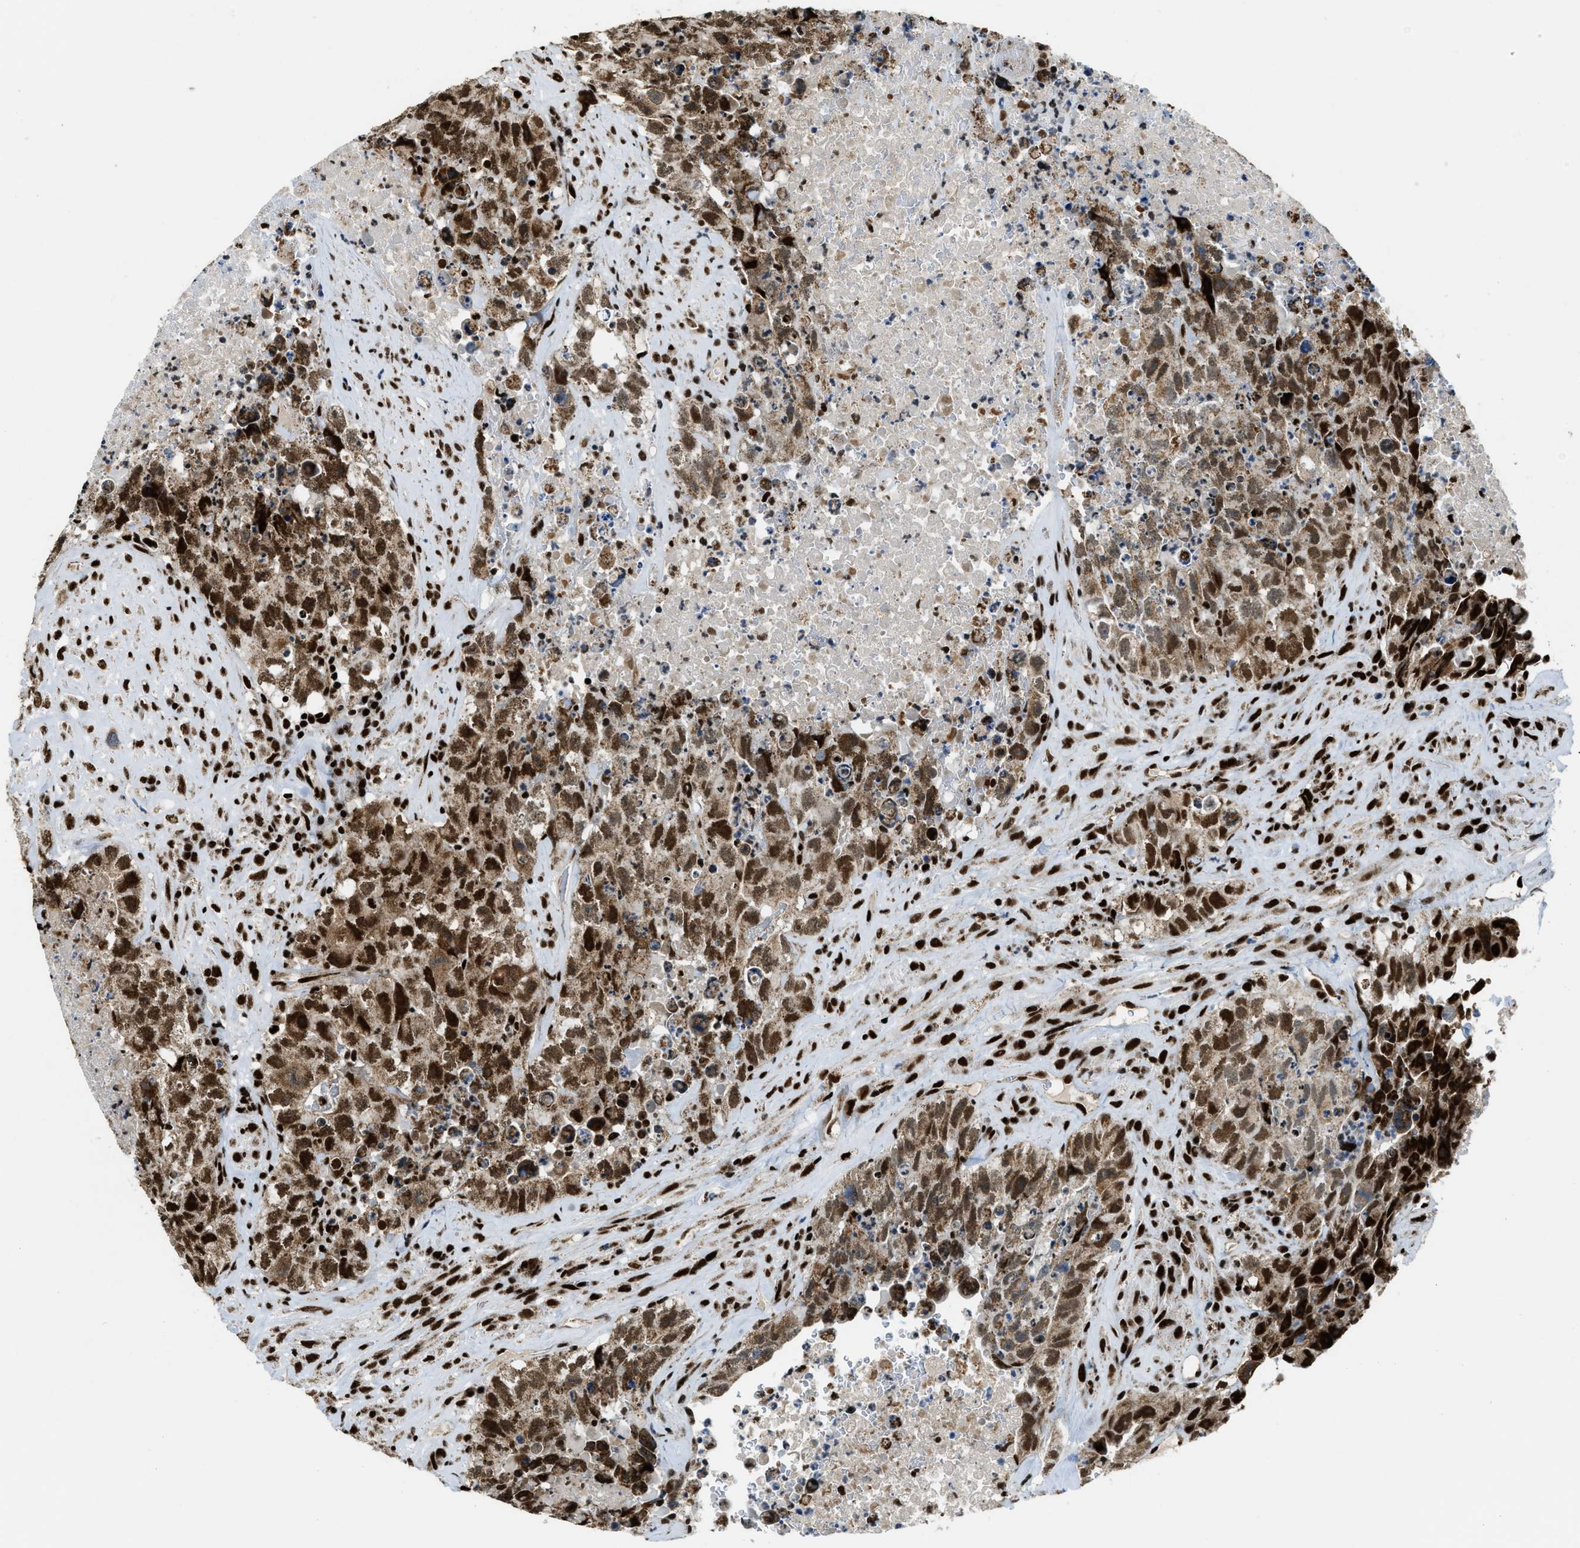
{"staining": {"intensity": "strong", "quantity": ">75%", "location": "nuclear"}, "tissue": "testis cancer", "cell_type": "Tumor cells", "image_type": "cancer", "snomed": [{"axis": "morphology", "description": "Carcinoma, Embryonal, NOS"}, {"axis": "topography", "description": "Testis"}], "caption": "An immunohistochemistry (IHC) micrograph of tumor tissue is shown. Protein staining in brown shows strong nuclear positivity in testis embryonal carcinoma within tumor cells.", "gene": "GABPB1", "patient": {"sex": "male", "age": 32}}